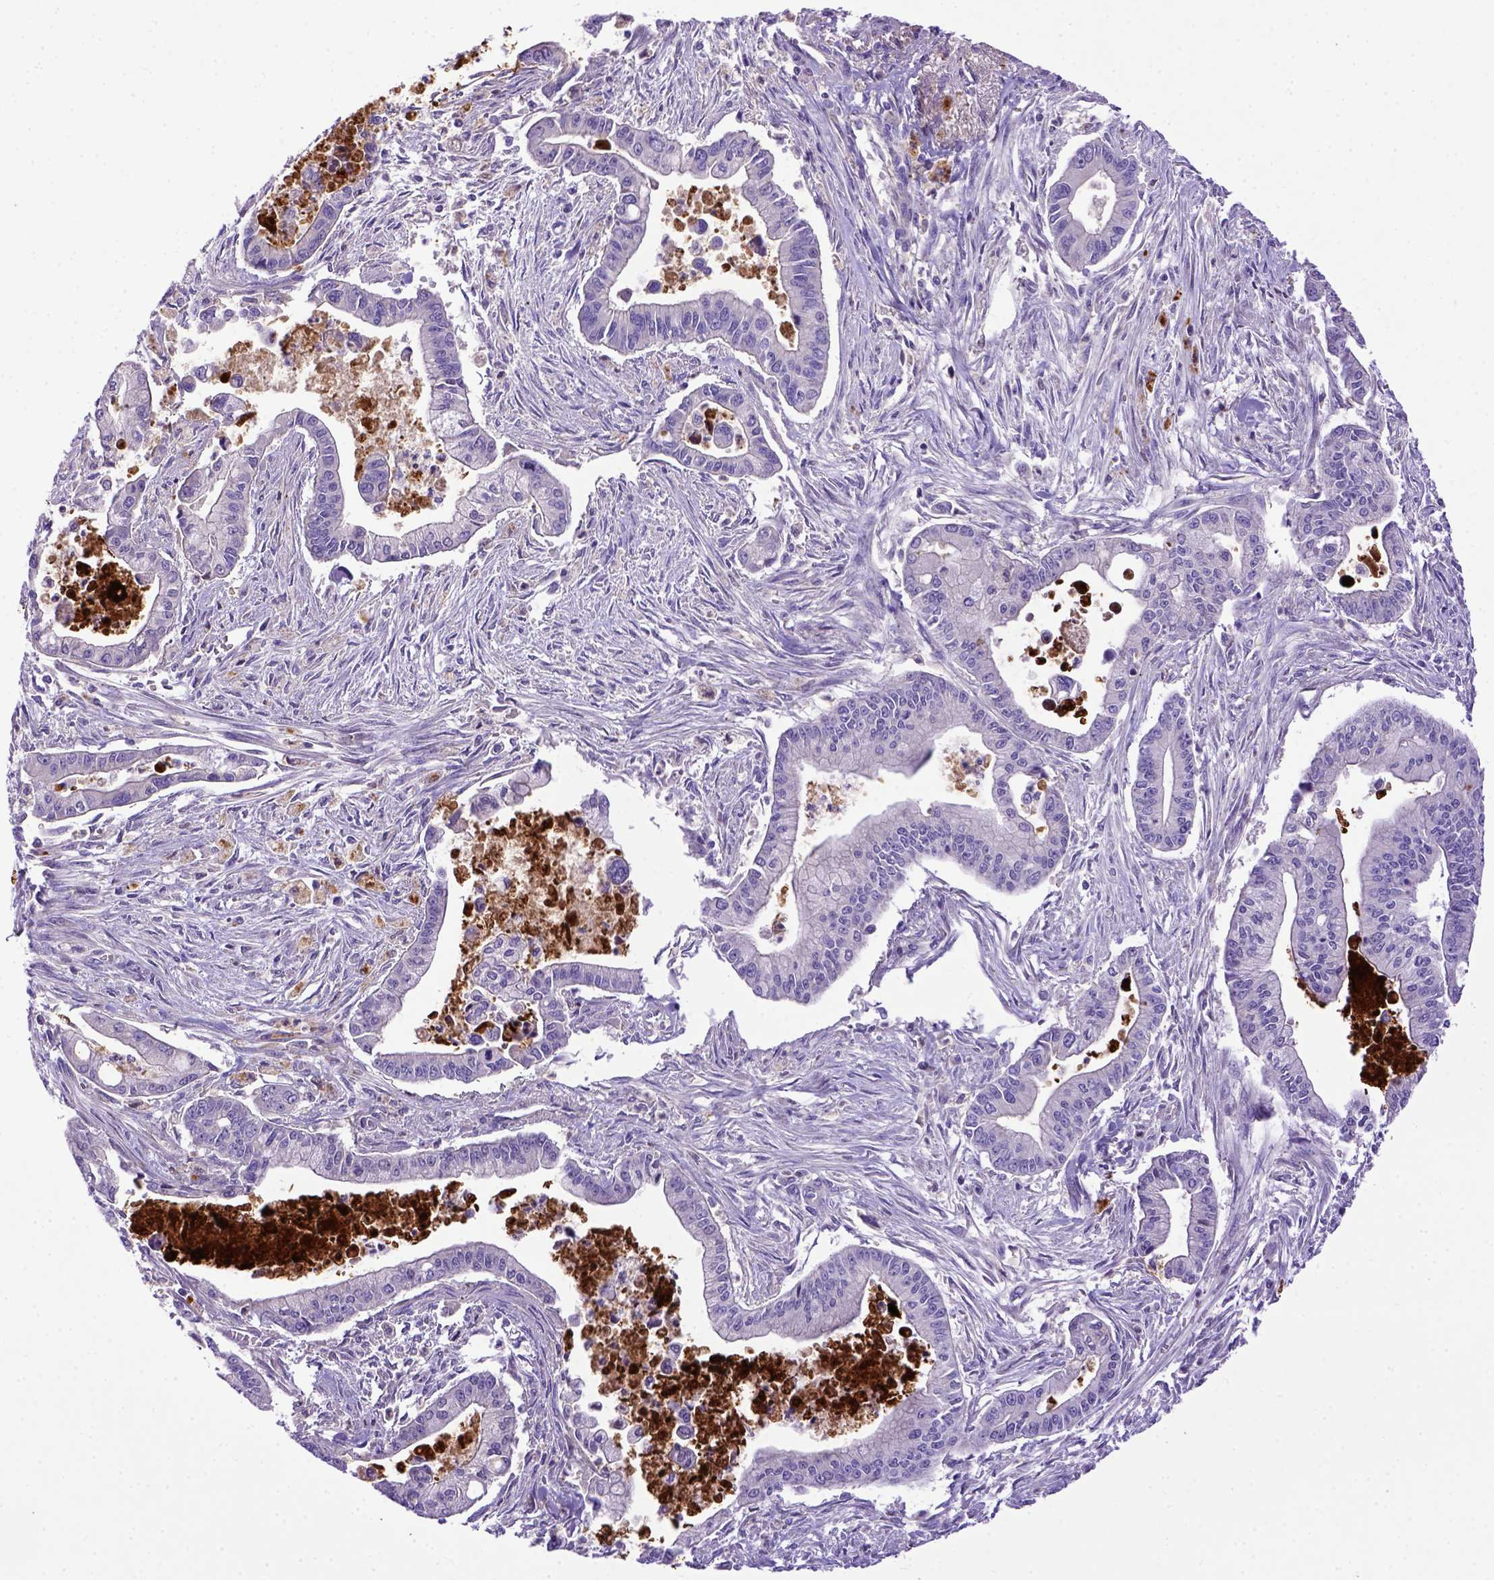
{"staining": {"intensity": "negative", "quantity": "none", "location": "none"}, "tissue": "pancreatic cancer", "cell_type": "Tumor cells", "image_type": "cancer", "snomed": [{"axis": "morphology", "description": "Adenocarcinoma, NOS"}, {"axis": "topography", "description": "Pancreas"}], "caption": "A high-resolution photomicrograph shows immunohistochemistry (IHC) staining of pancreatic cancer, which displays no significant positivity in tumor cells.", "gene": "ADAM12", "patient": {"sex": "female", "age": 65}}